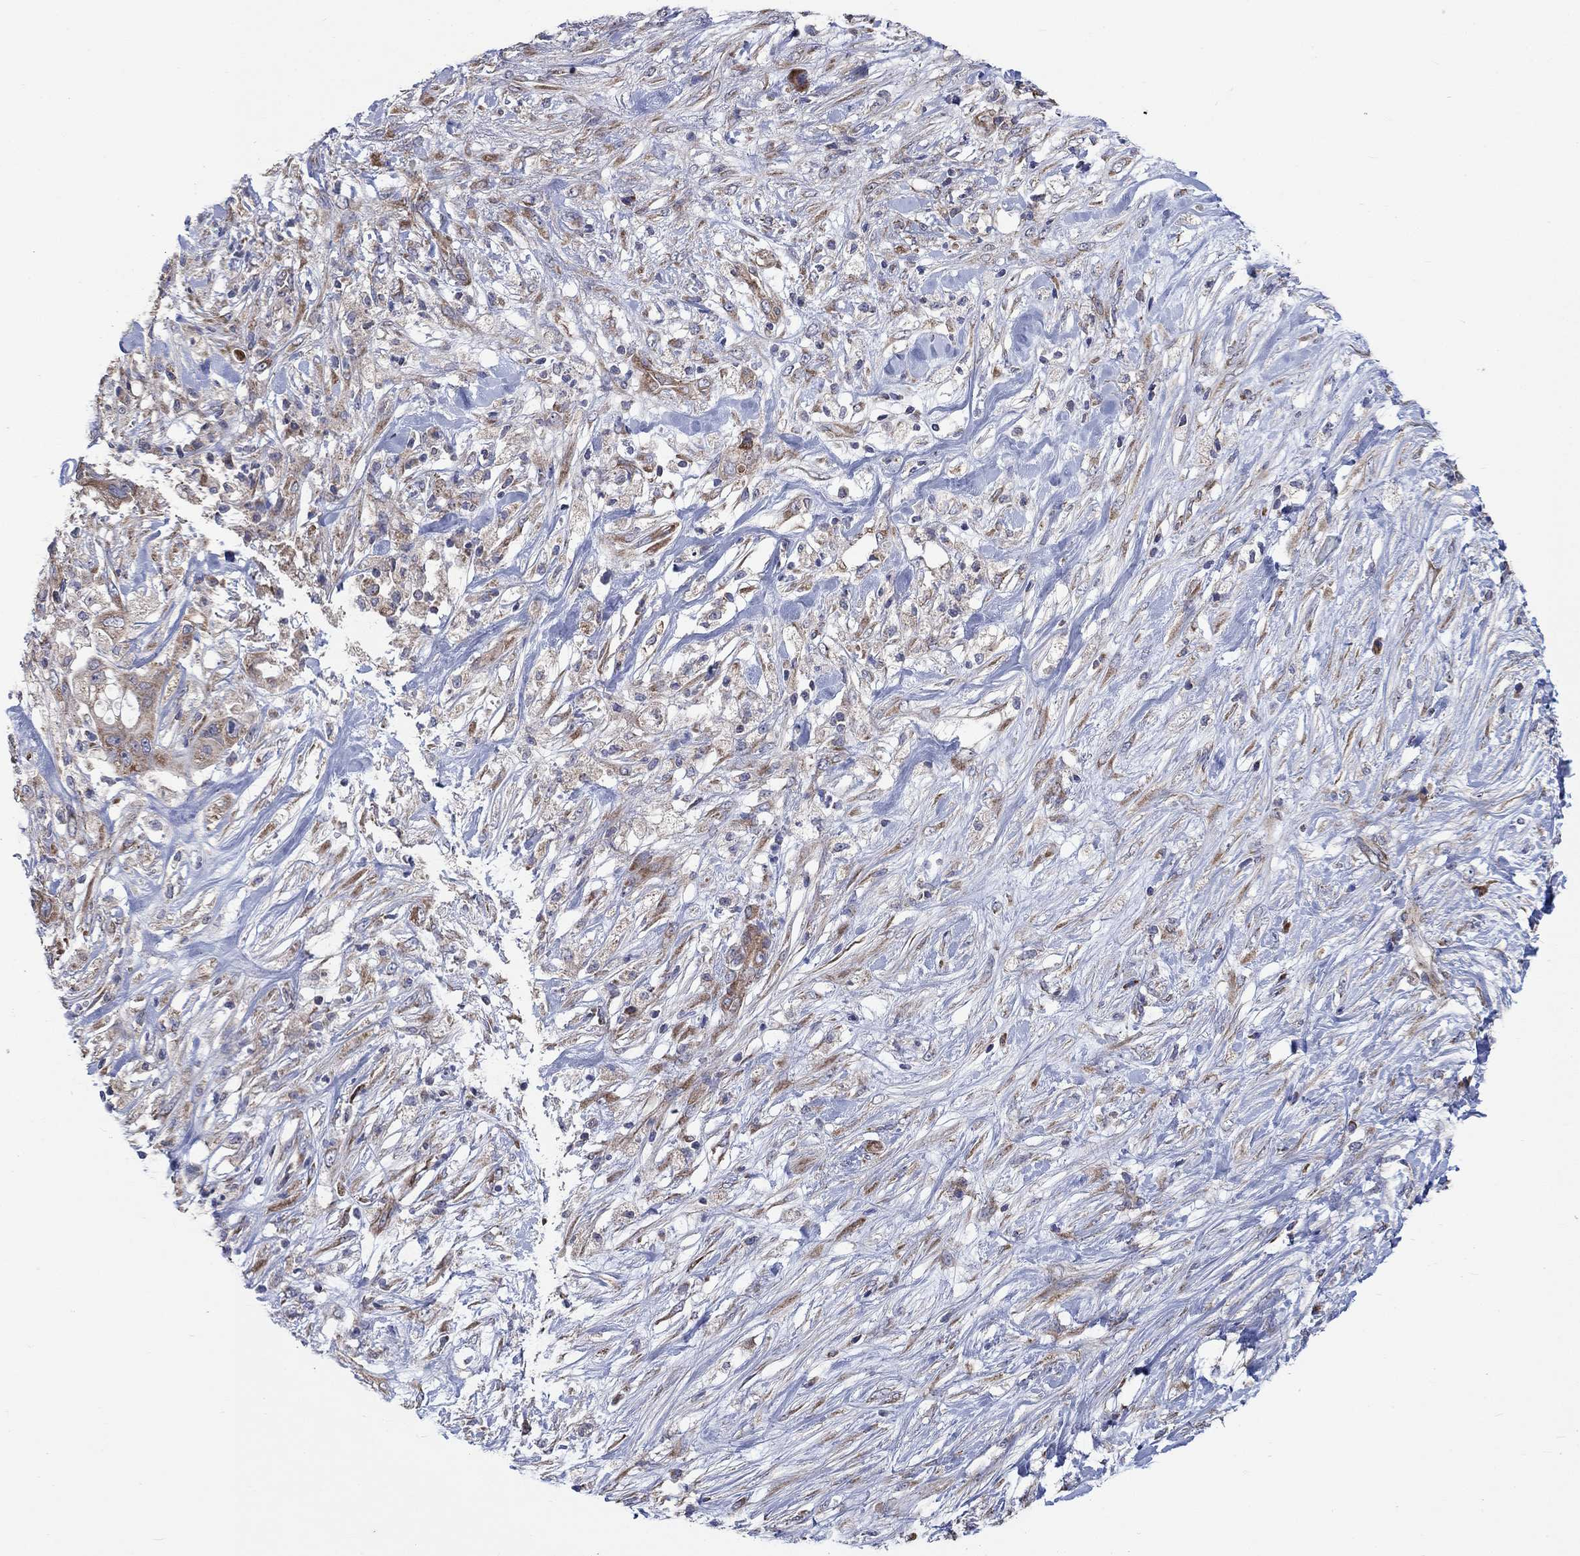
{"staining": {"intensity": "weak", "quantity": "25%-75%", "location": "cytoplasmic/membranous"}, "tissue": "pancreatic cancer", "cell_type": "Tumor cells", "image_type": "cancer", "snomed": [{"axis": "morphology", "description": "Adenocarcinoma, NOS"}, {"axis": "topography", "description": "Pancreas"}], "caption": "IHC of pancreatic cancer shows low levels of weak cytoplasmic/membranous staining in approximately 25%-75% of tumor cells.", "gene": "RPLP0", "patient": {"sex": "female", "age": 72}}